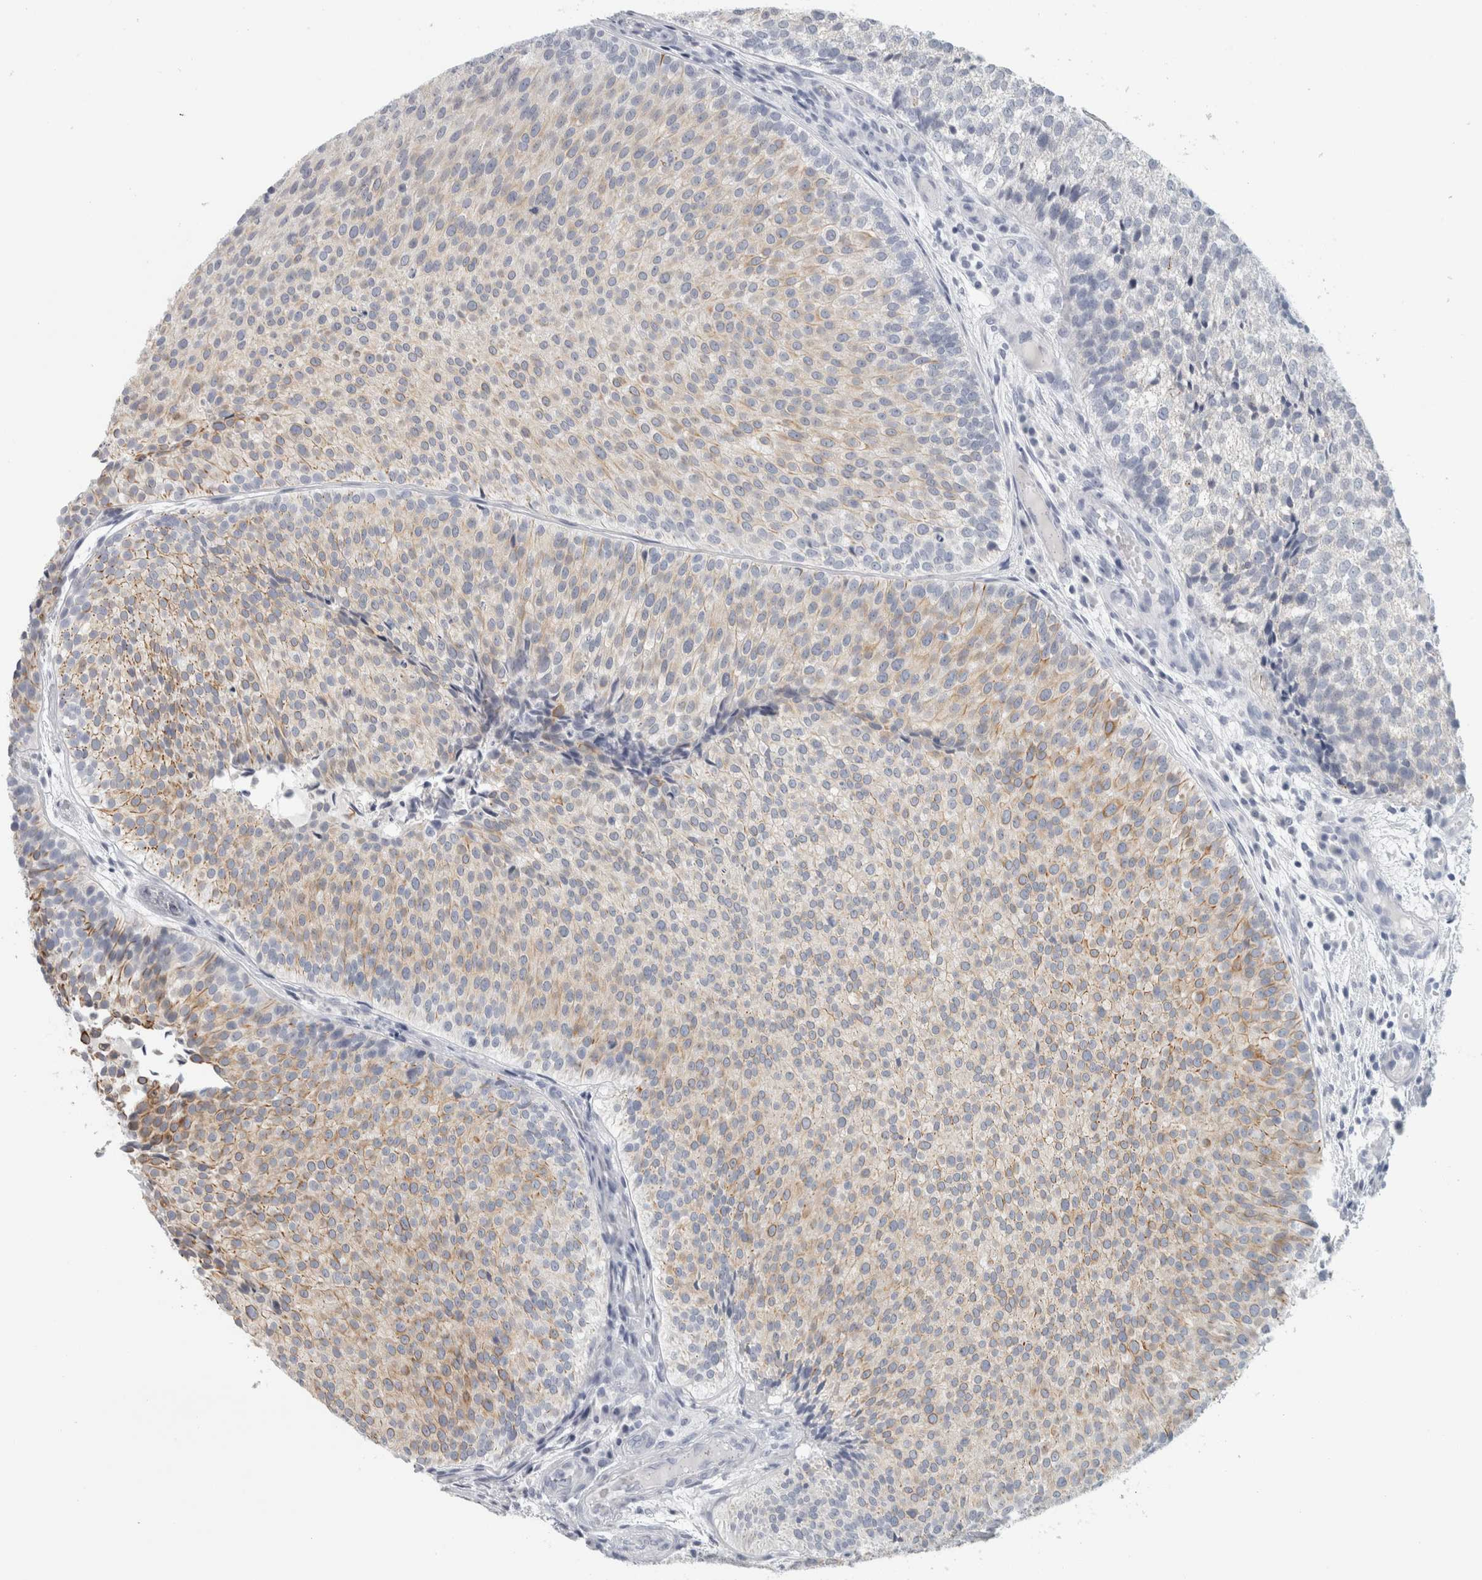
{"staining": {"intensity": "weak", "quantity": "25%-75%", "location": "cytoplasmic/membranous"}, "tissue": "urothelial cancer", "cell_type": "Tumor cells", "image_type": "cancer", "snomed": [{"axis": "morphology", "description": "Urothelial carcinoma, Low grade"}, {"axis": "topography", "description": "Urinary bladder"}], "caption": "Protein staining of urothelial cancer tissue shows weak cytoplasmic/membranous positivity in approximately 25%-75% of tumor cells.", "gene": "SLC28A3", "patient": {"sex": "male", "age": 86}}